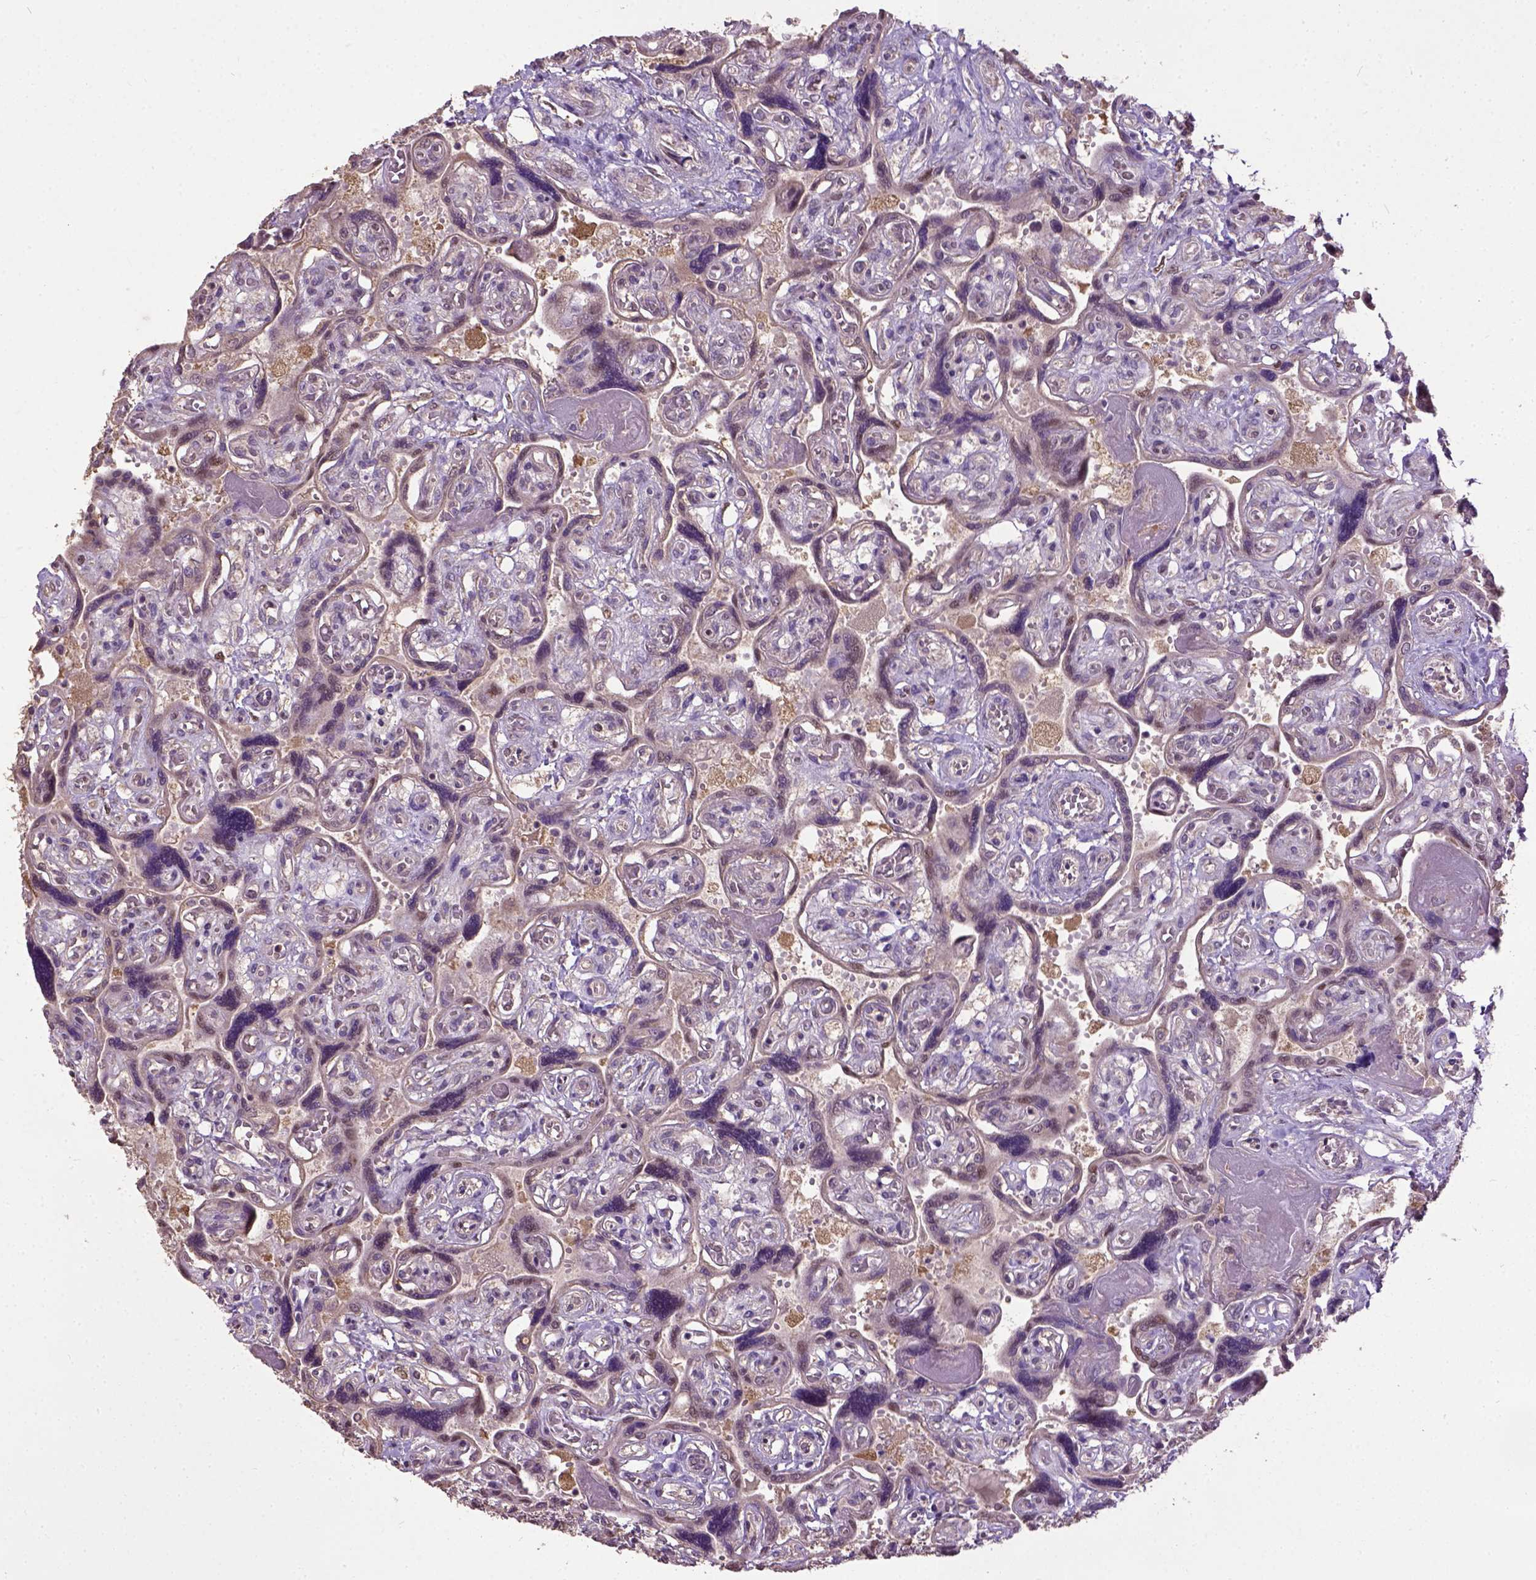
{"staining": {"intensity": "moderate", "quantity": ">75%", "location": "nuclear"}, "tissue": "placenta", "cell_type": "Decidual cells", "image_type": "normal", "snomed": [{"axis": "morphology", "description": "Normal tissue, NOS"}, {"axis": "topography", "description": "Placenta"}], "caption": "Immunohistochemistry staining of unremarkable placenta, which shows medium levels of moderate nuclear expression in about >75% of decidual cells indicating moderate nuclear protein positivity. The staining was performed using DAB (3,3'-diaminobenzidine) (brown) for protein detection and nuclei were counterstained in hematoxylin (blue).", "gene": "UBA3", "patient": {"sex": "female", "age": 32}}